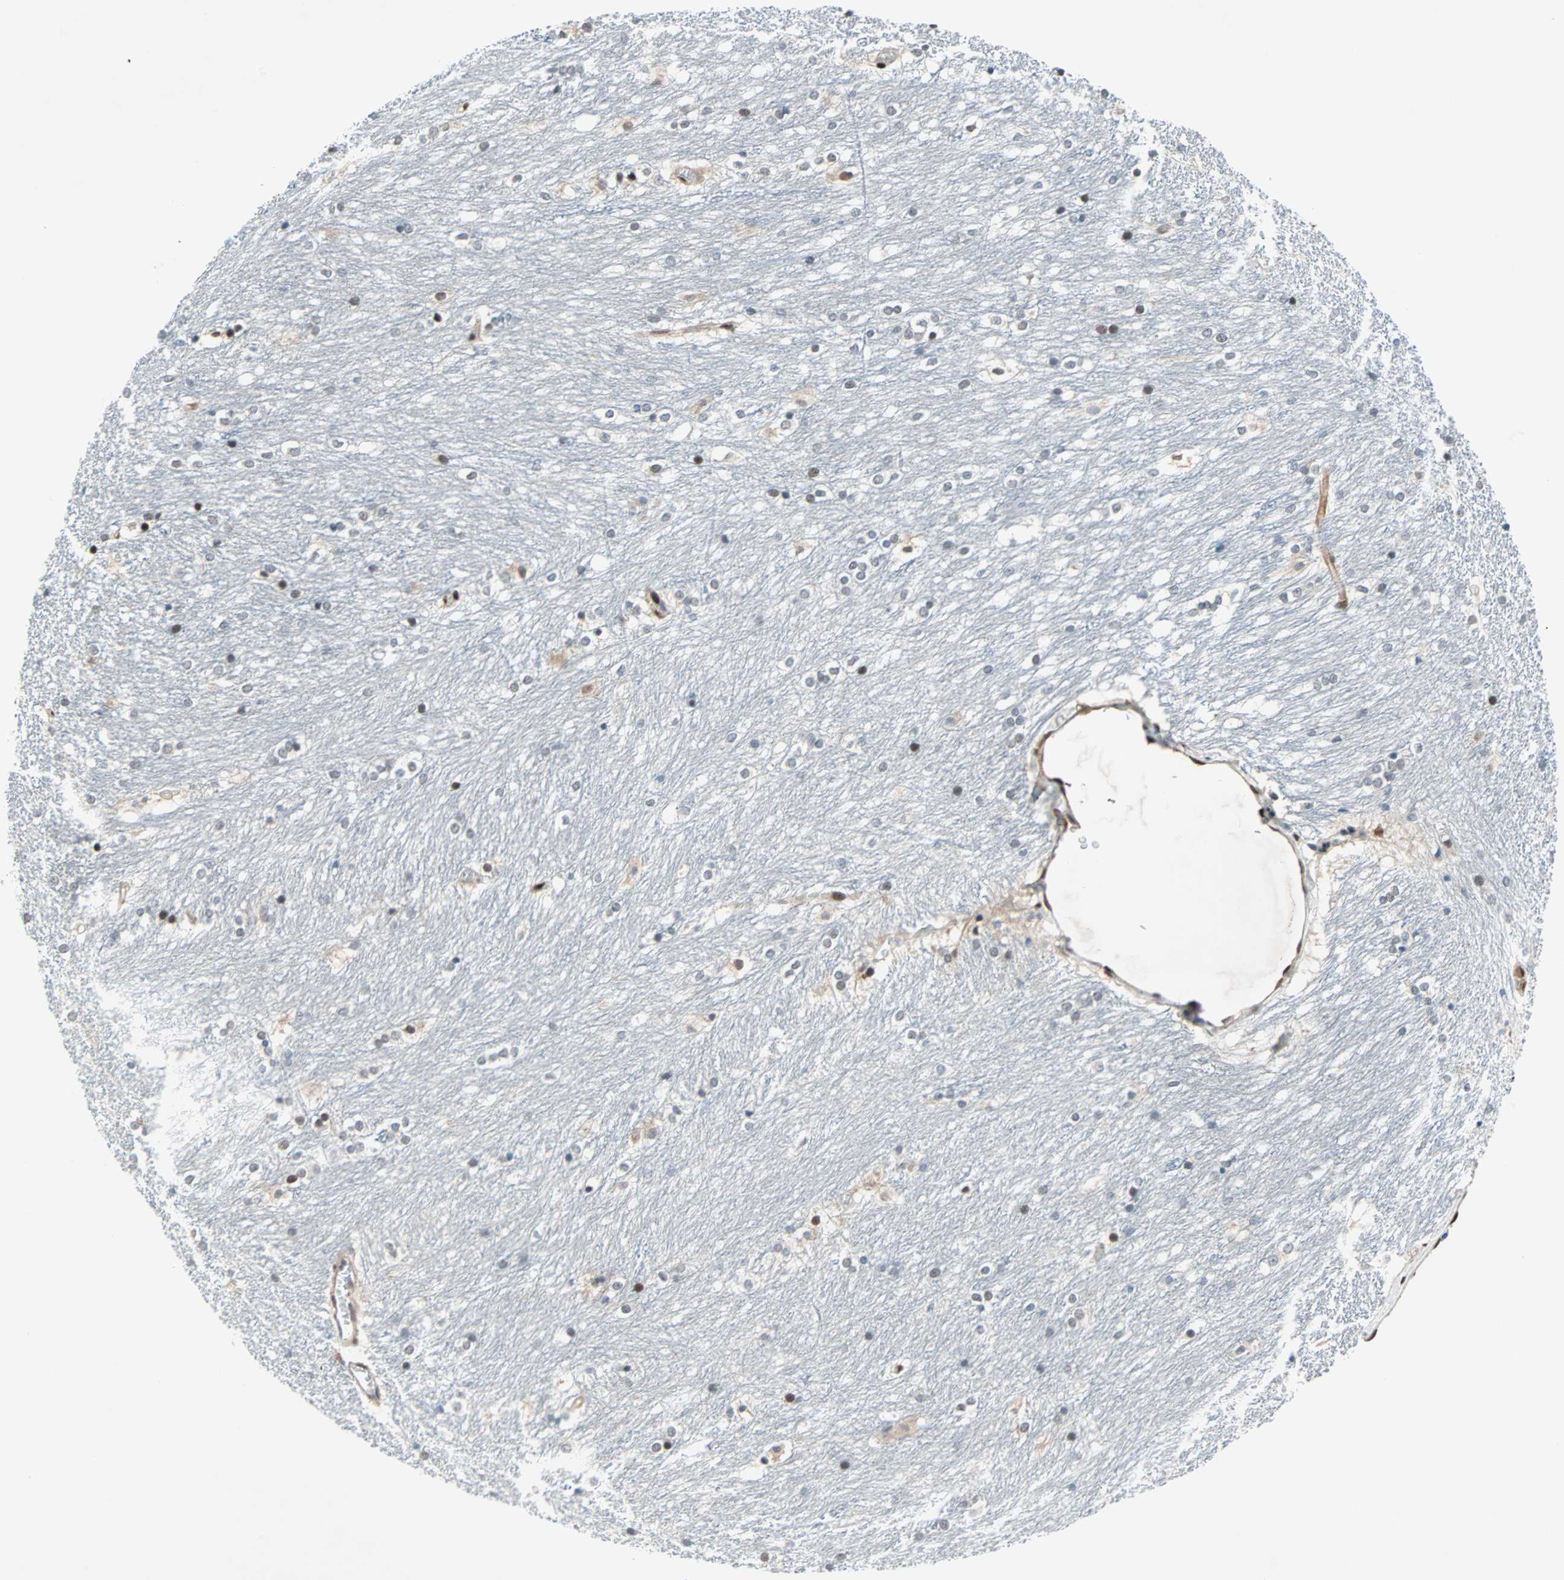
{"staining": {"intensity": "moderate", "quantity": "25%-75%", "location": "cytoplasmic/membranous,nuclear"}, "tissue": "caudate", "cell_type": "Glial cells", "image_type": "normal", "snomed": [{"axis": "morphology", "description": "Normal tissue, NOS"}, {"axis": "topography", "description": "Lateral ventricle wall"}], "caption": "A medium amount of moderate cytoplasmic/membranous,nuclear expression is identified in about 25%-75% of glial cells in benign caudate. (brown staining indicates protein expression, while blue staining denotes nuclei).", "gene": "WWTR1", "patient": {"sex": "female", "age": 19}}